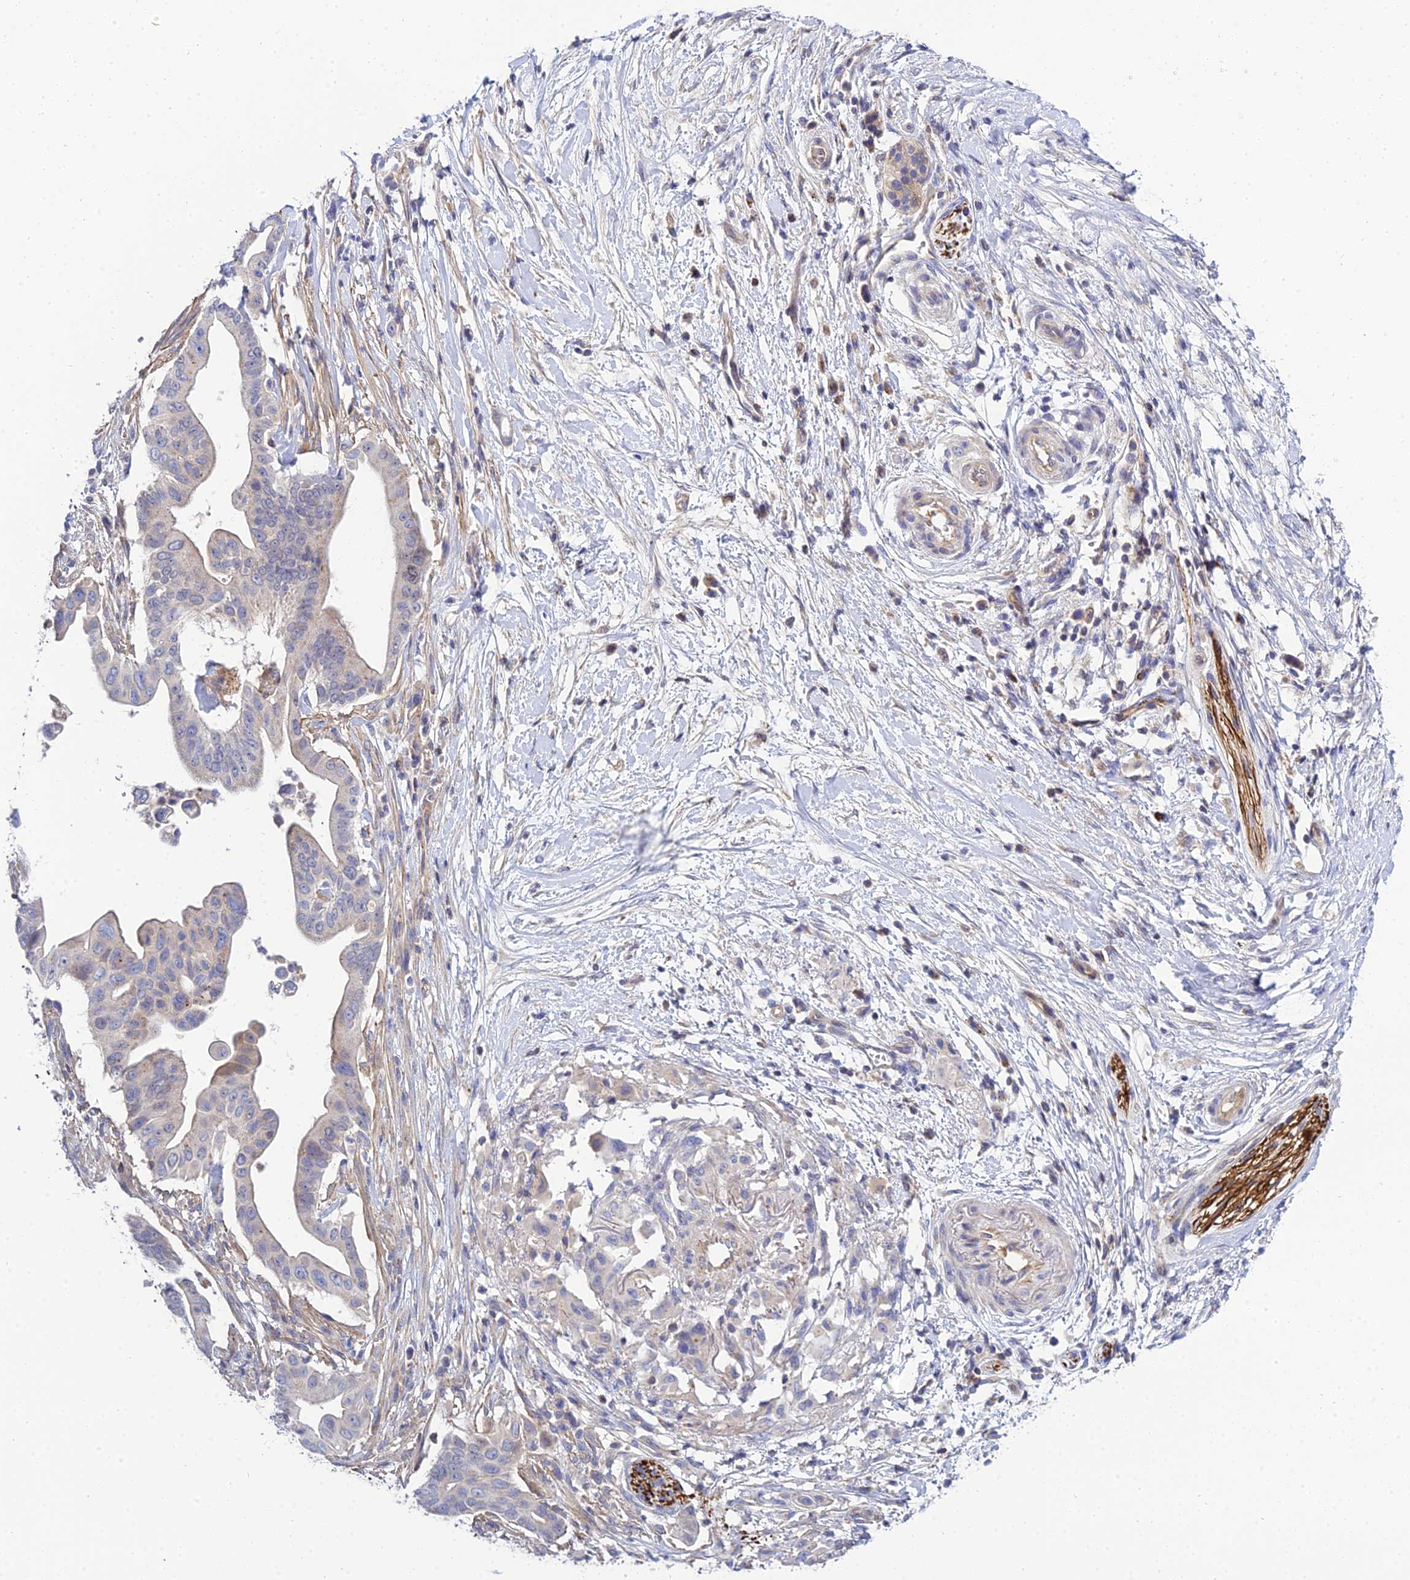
{"staining": {"intensity": "weak", "quantity": "<25%", "location": "cytoplasmic/membranous"}, "tissue": "pancreatic cancer", "cell_type": "Tumor cells", "image_type": "cancer", "snomed": [{"axis": "morphology", "description": "Adenocarcinoma, NOS"}, {"axis": "topography", "description": "Pancreas"}], "caption": "A high-resolution image shows IHC staining of pancreatic cancer, which shows no significant positivity in tumor cells.", "gene": "APOBEC3H", "patient": {"sex": "male", "age": 68}}